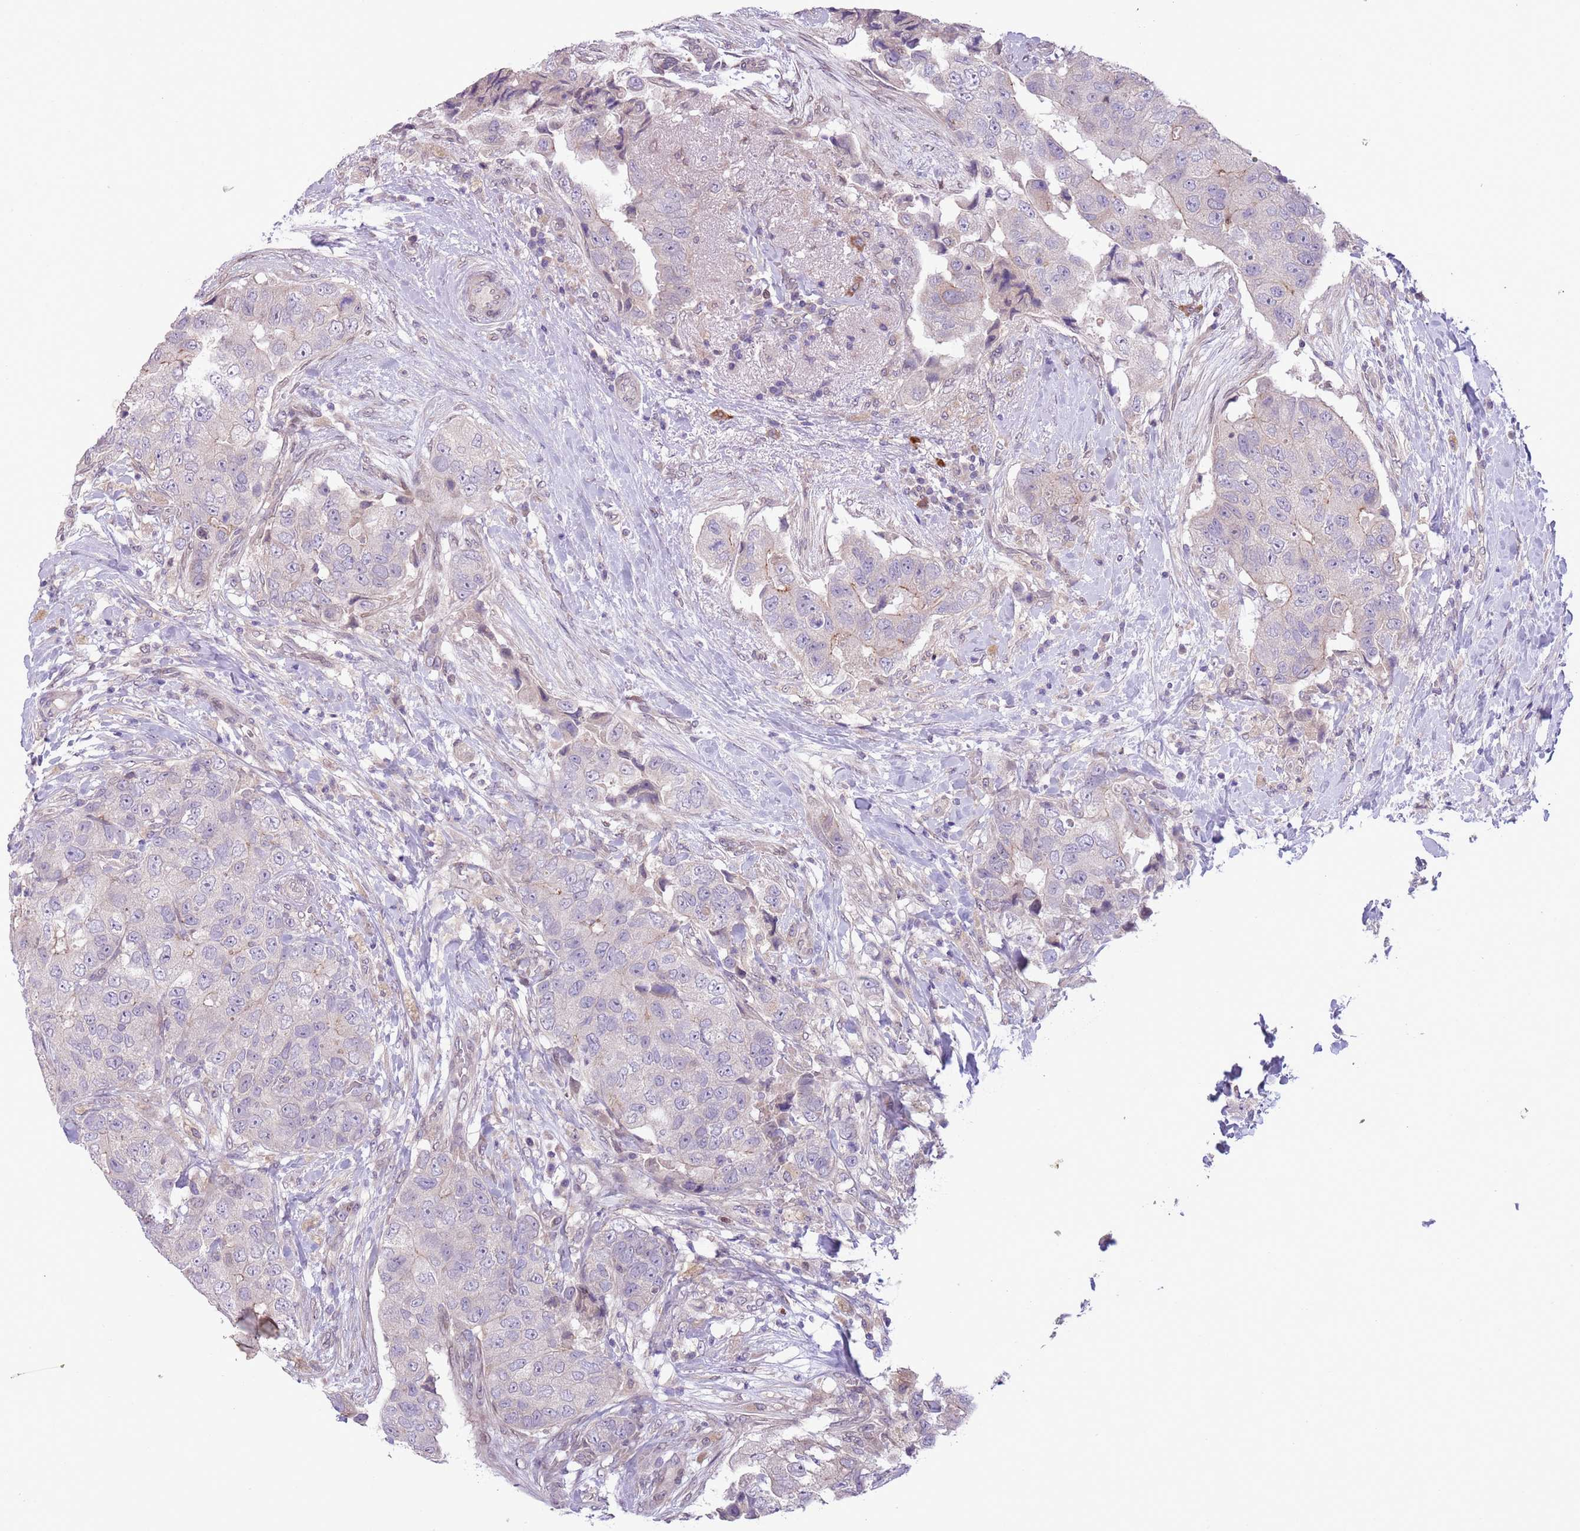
{"staining": {"intensity": "negative", "quantity": "none", "location": "none"}, "tissue": "breast cancer", "cell_type": "Tumor cells", "image_type": "cancer", "snomed": [{"axis": "morphology", "description": "Normal tissue, NOS"}, {"axis": "morphology", "description": "Duct carcinoma"}, {"axis": "topography", "description": "Breast"}], "caption": "The micrograph reveals no staining of tumor cells in breast cancer (invasive ductal carcinoma). The staining is performed using DAB (3,3'-diaminobenzidine) brown chromogen with nuclei counter-stained in using hematoxylin.", "gene": "CCND2", "patient": {"sex": "female", "age": 62}}